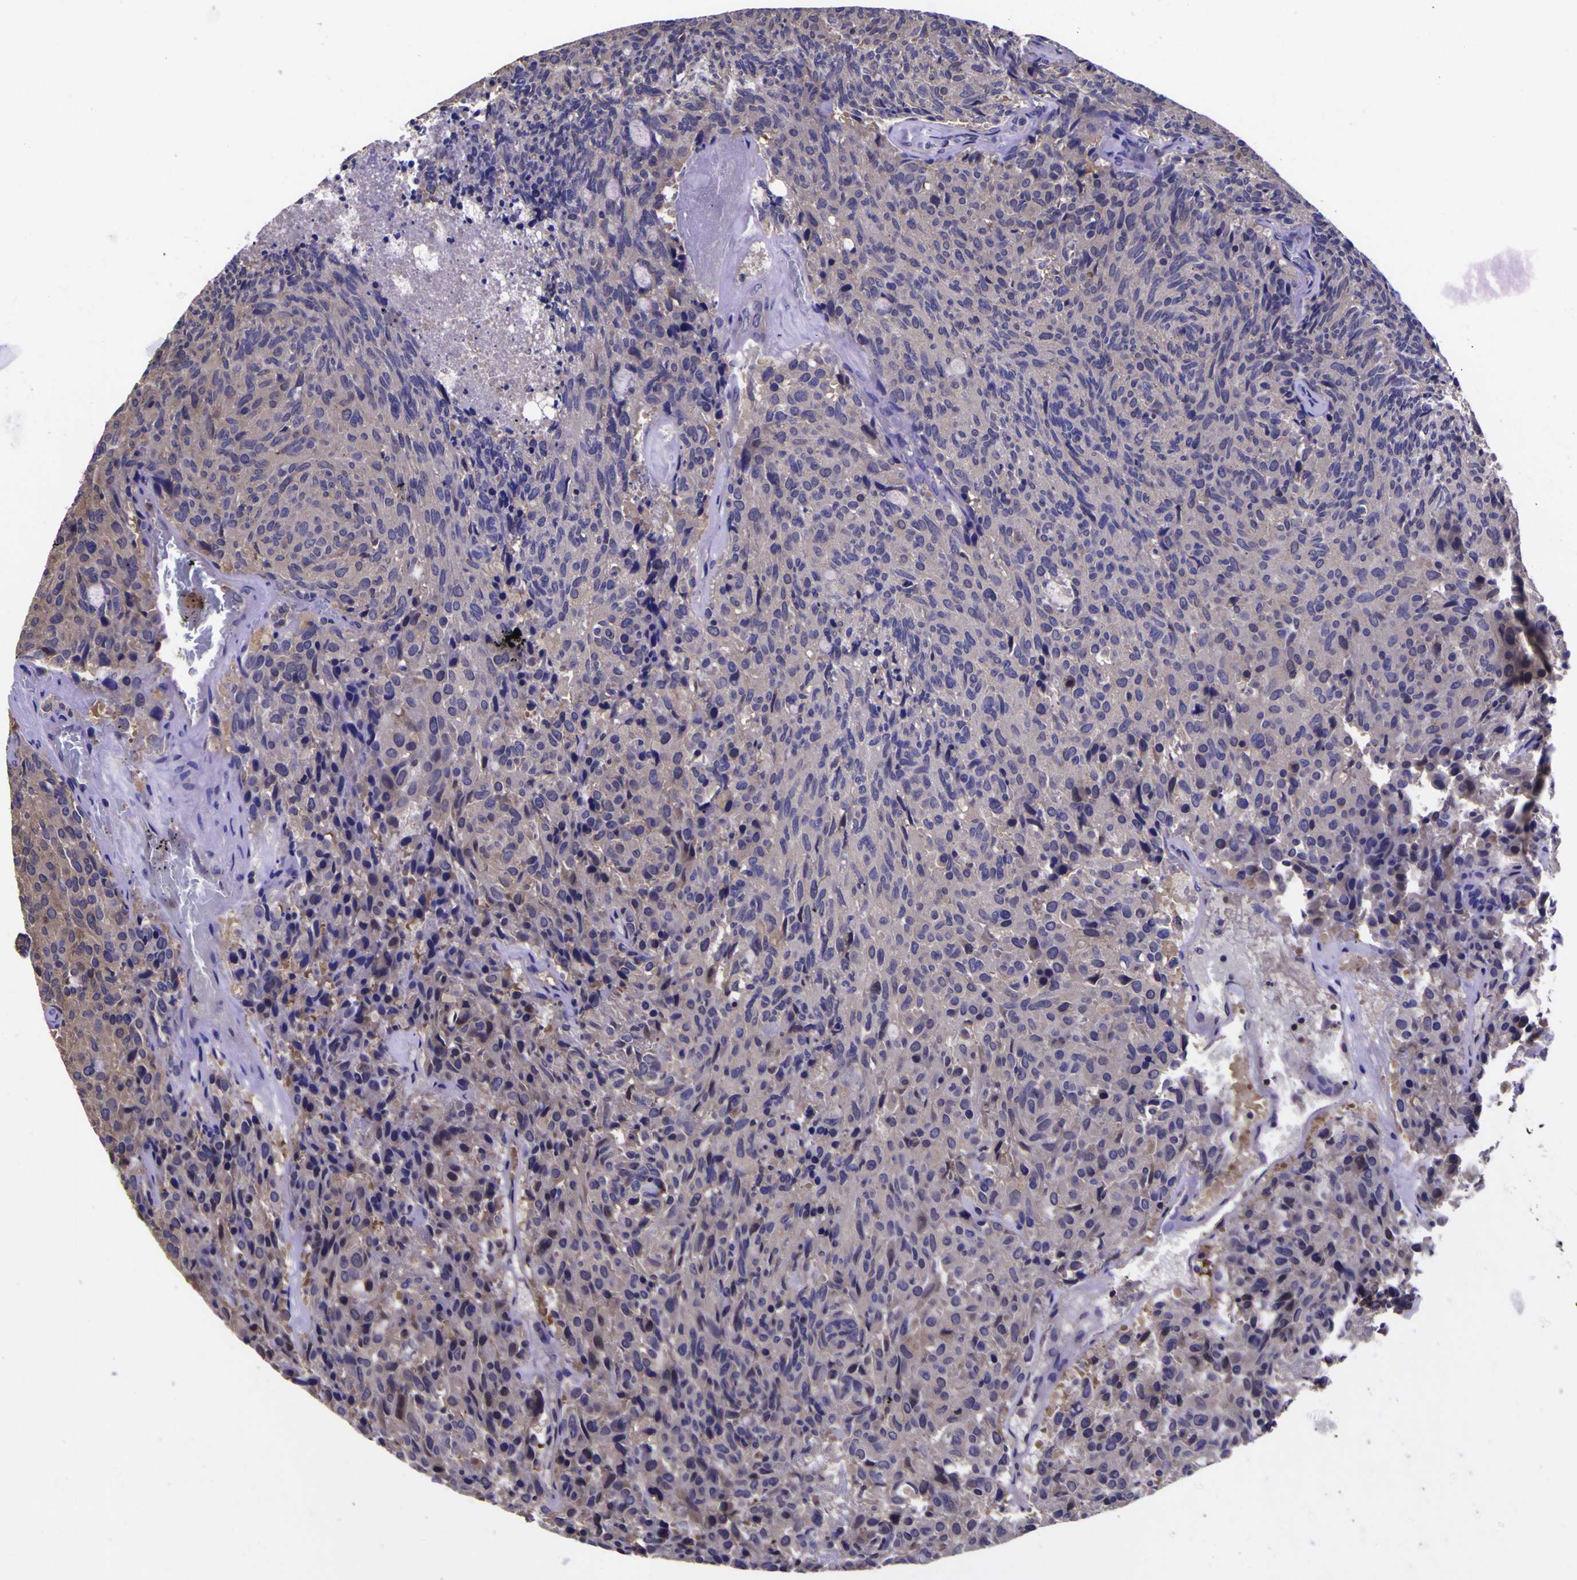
{"staining": {"intensity": "negative", "quantity": "none", "location": "none"}, "tissue": "carcinoid", "cell_type": "Tumor cells", "image_type": "cancer", "snomed": [{"axis": "morphology", "description": "Carcinoid, malignant, NOS"}, {"axis": "topography", "description": "Pancreas"}], "caption": "This is an IHC histopathology image of carcinoid. There is no staining in tumor cells.", "gene": "MAPK14", "patient": {"sex": "female", "age": 54}}